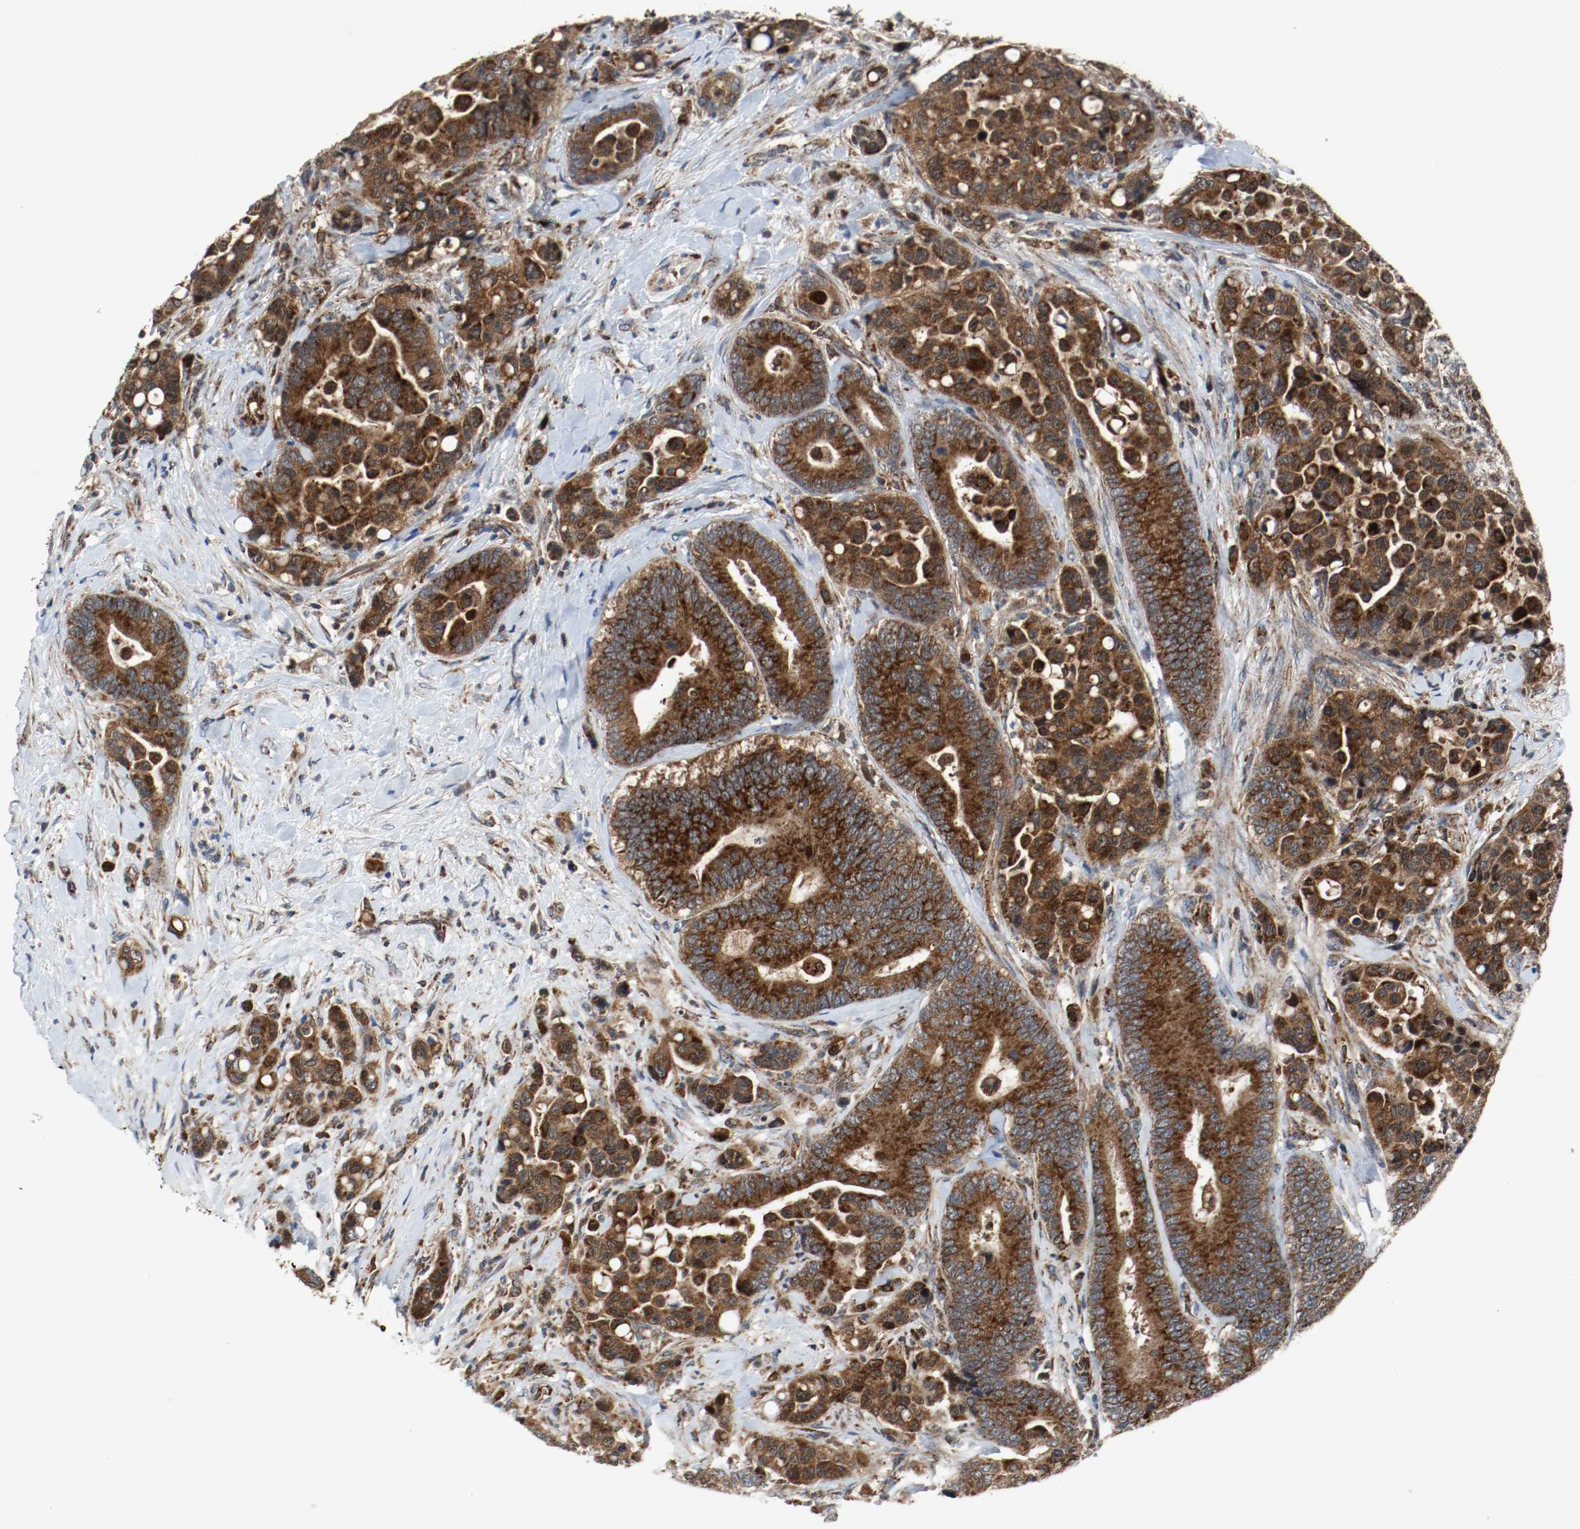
{"staining": {"intensity": "strong", "quantity": ">75%", "location": "cytoplasmic/membranous"}, "tissue": "colorectal cancer", "cell_type": "Tumor cells", "image_type": "cancer", "snomed": [{"axis": "morphology", "description": "Normal tissue, NOS"}, {"axis": "morphology", "description": "Adenocarcinoma, NOS"}, {"axis": "topography", "description": "Colon"}], "caption": "This histopathology image displays immunohistochemistry staining of human adenocarcinoma (colorectal), with high strong cytoplasmic/membranous expression in approximately >75% of tumor cells.", "gene": "TXNRD1", "patient": {"sex": "male", "age": 82}}